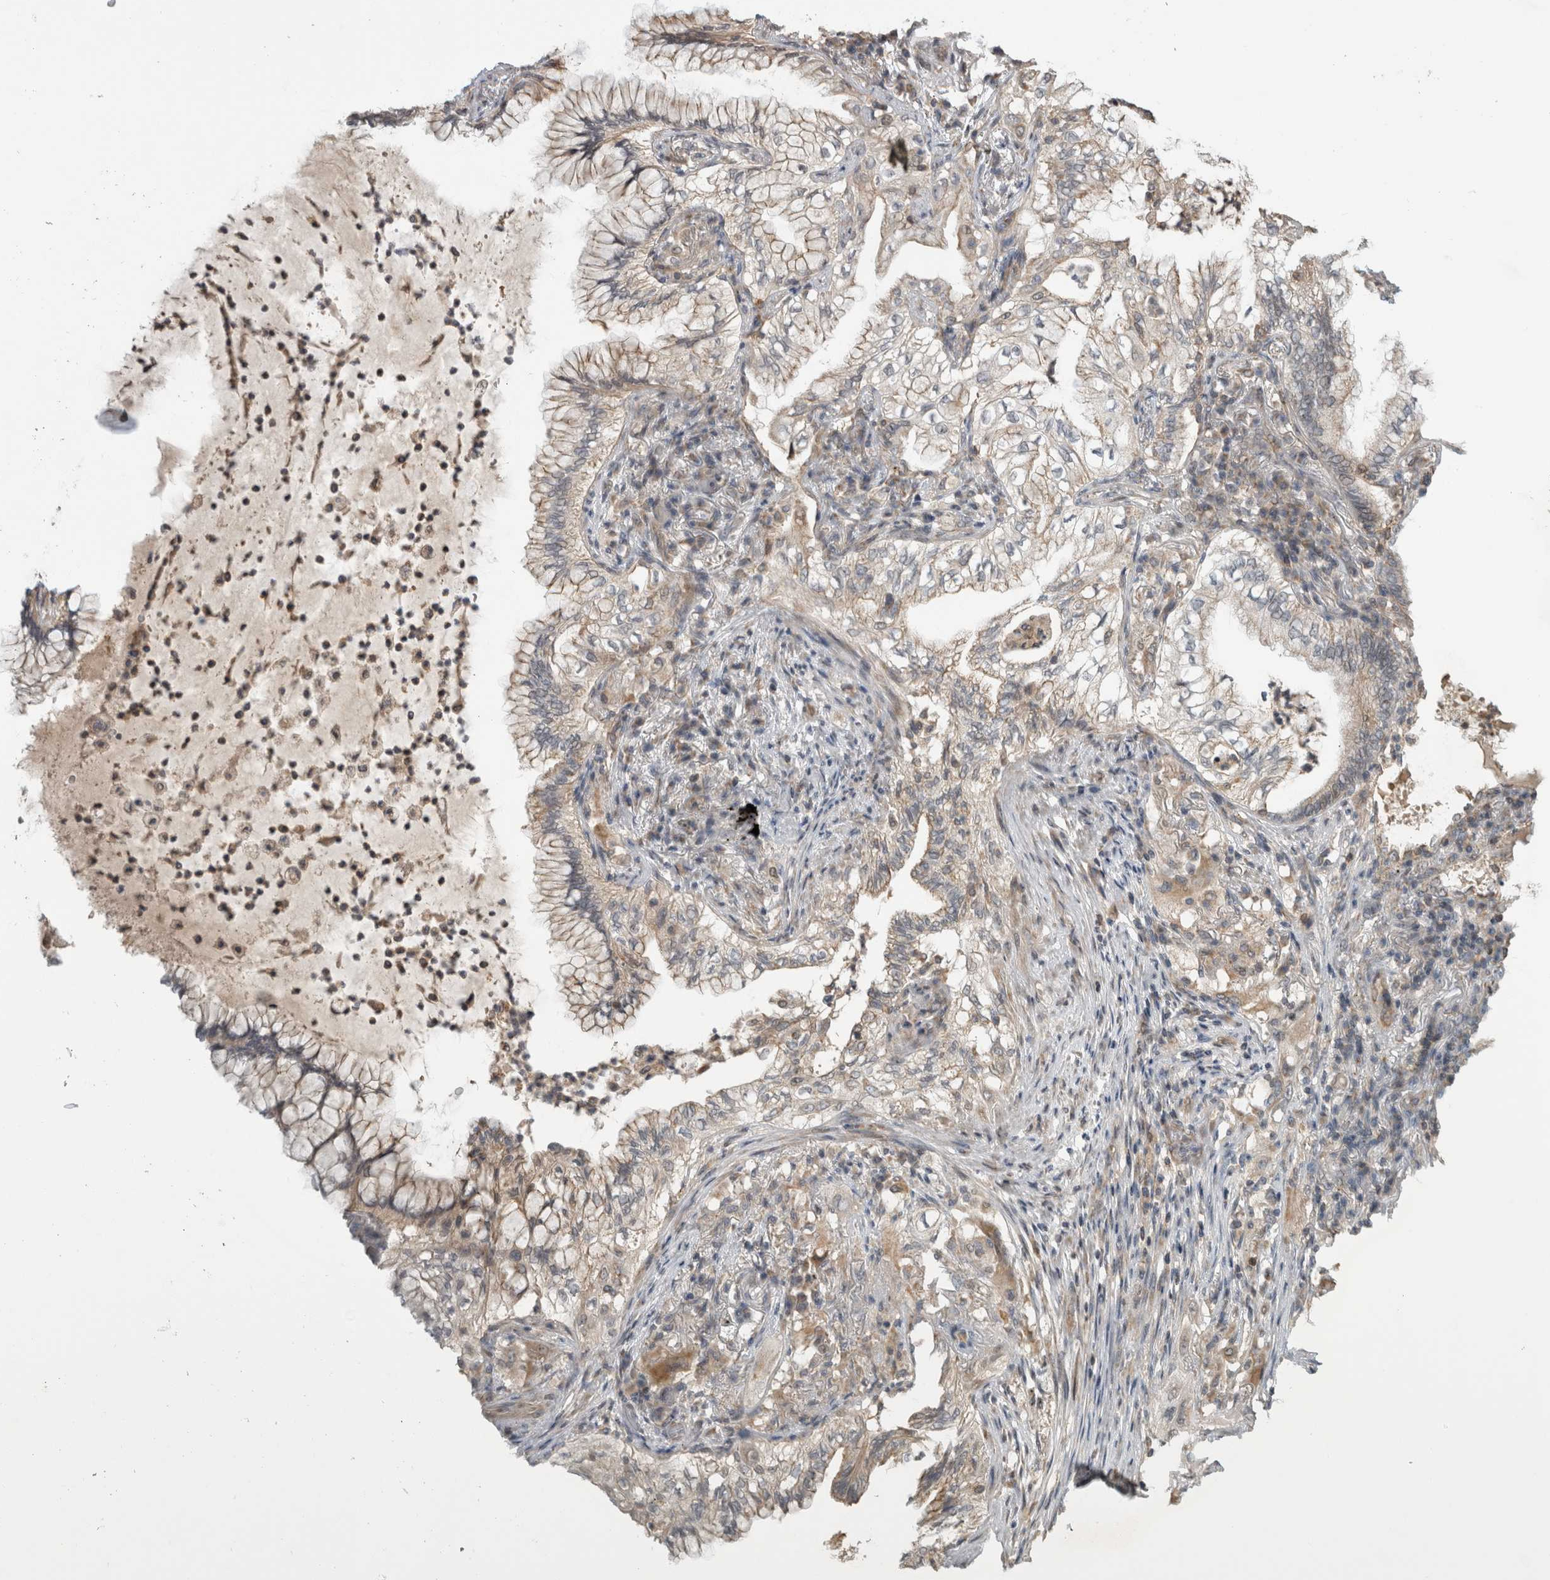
{"staining": {"intensity": "weak", "quantity": ">75%", "location": "cytoplasmic/membranous"}, "tissue": "lung cancer", "cell_type": "Tumor cells", "image_type": "cancer", "snomed": [{"axis": "morphology", "description": "Adenocarcinoma, NOS"}, {"axis": "topography", "description": "Lung"}], "caption": "Immunohistochemistry staining of lung cancer (adenocarcinoma), which shows low levels of weak cytoplasmic/membranous positivity in about >75% of tumor cells indicating weak cytoplasmic/membranous protein staining. The staining was performed using DAB (brown) for protein detection and nuclei were counterstained in hematoxylin (blue).", "gene": "KCNIP1", "patient": {"sex": "female", "age": 70}}